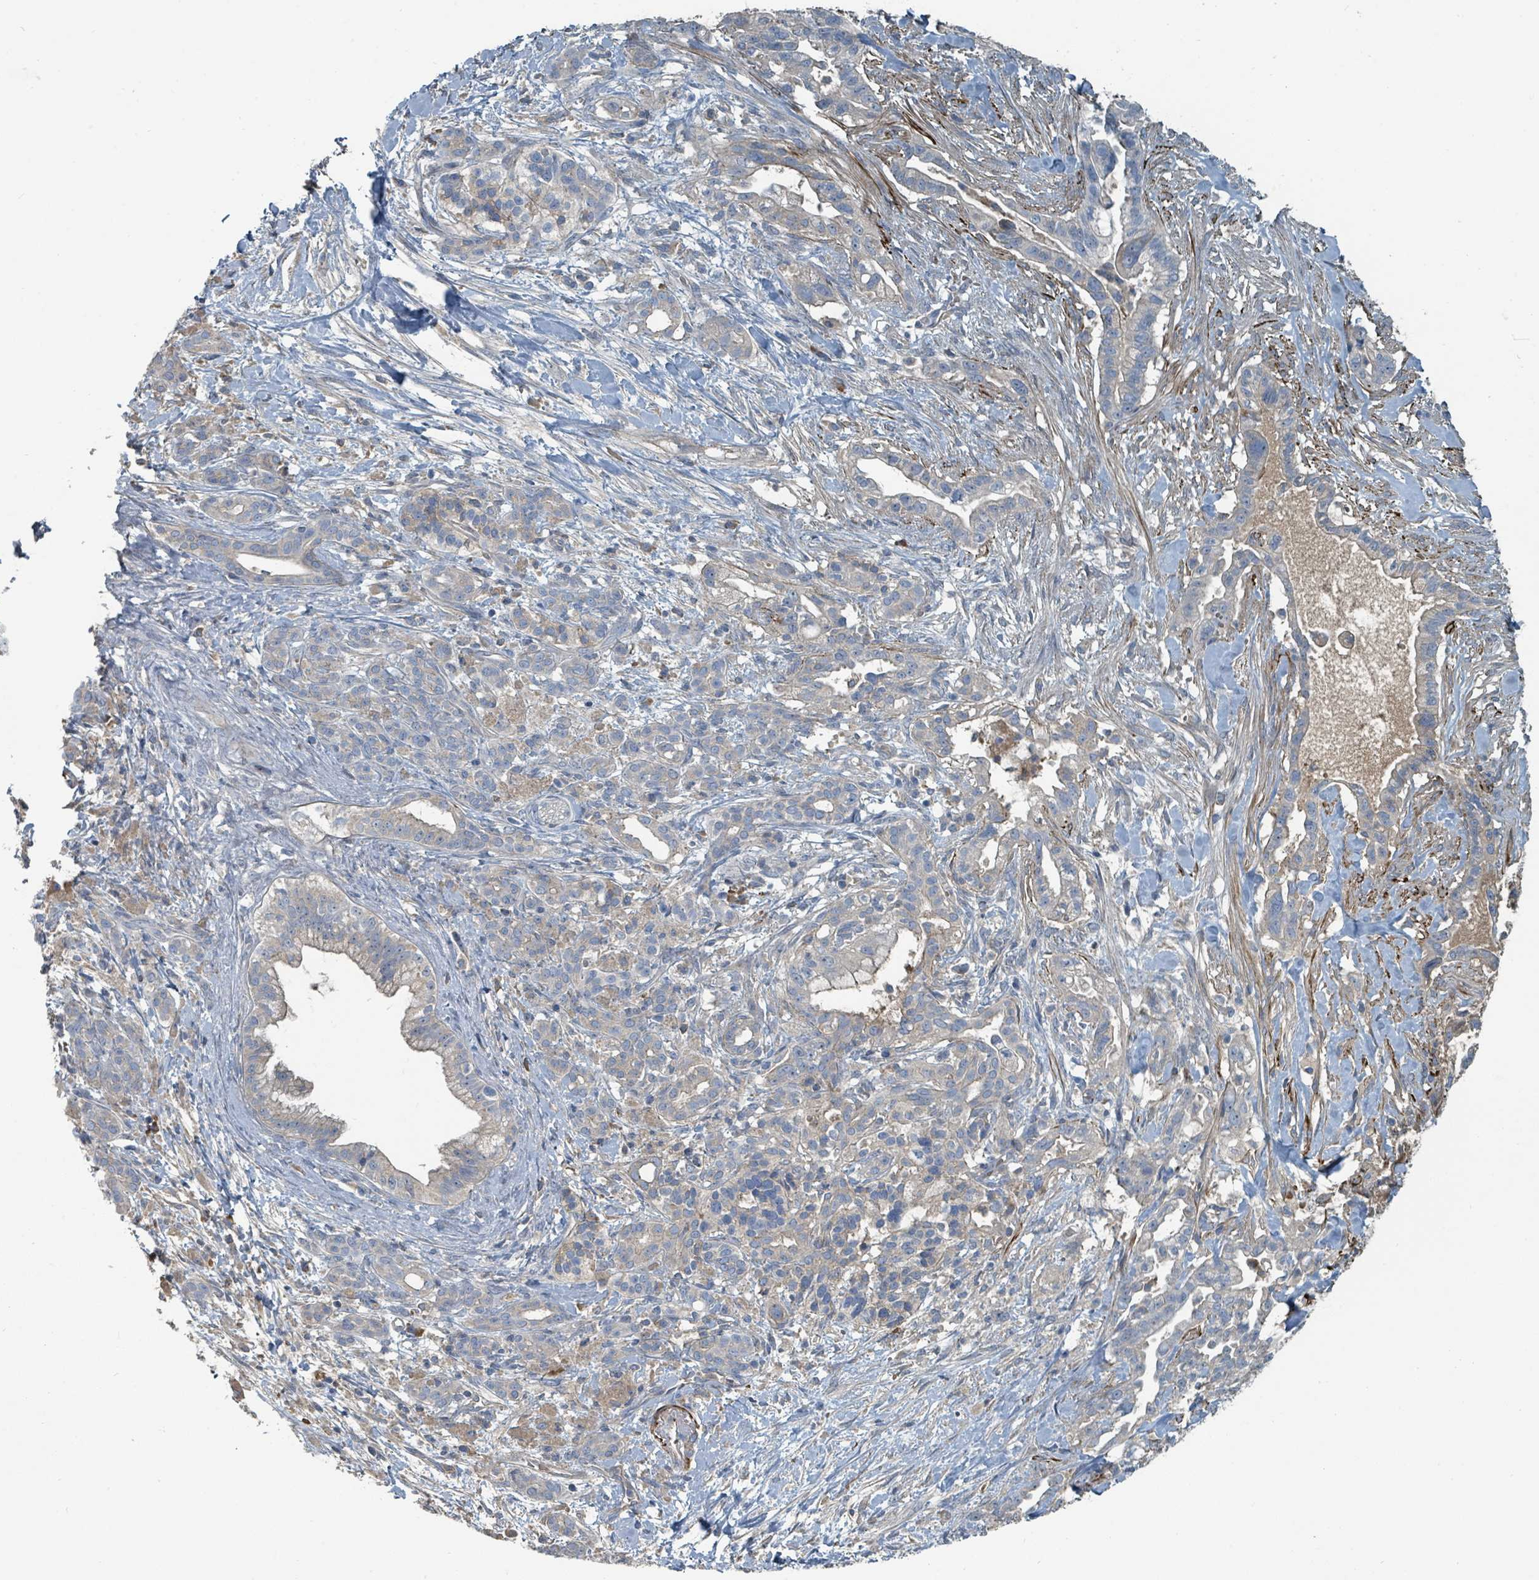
{"staining": {"intensity": "negative", "quantity": "none", "location": "none"}, "tissue": "pancreatic cancer", "cell_type": "Tumor cells", "image_type": "cancer", "snomed": [{"axis": "morphology", "description": "Adenocarcinoma, NOS"}, {"axis": "topography", "description": "Pancreas"}], "caption": "This is an immunohistochemistry (IHC) histopathology image of human pancreatic cancer (adenocarcinoma). There is no positivity in tumor cells.", "gene": "SLC44A5", "patient": {"sex": "male", "age": 44}}